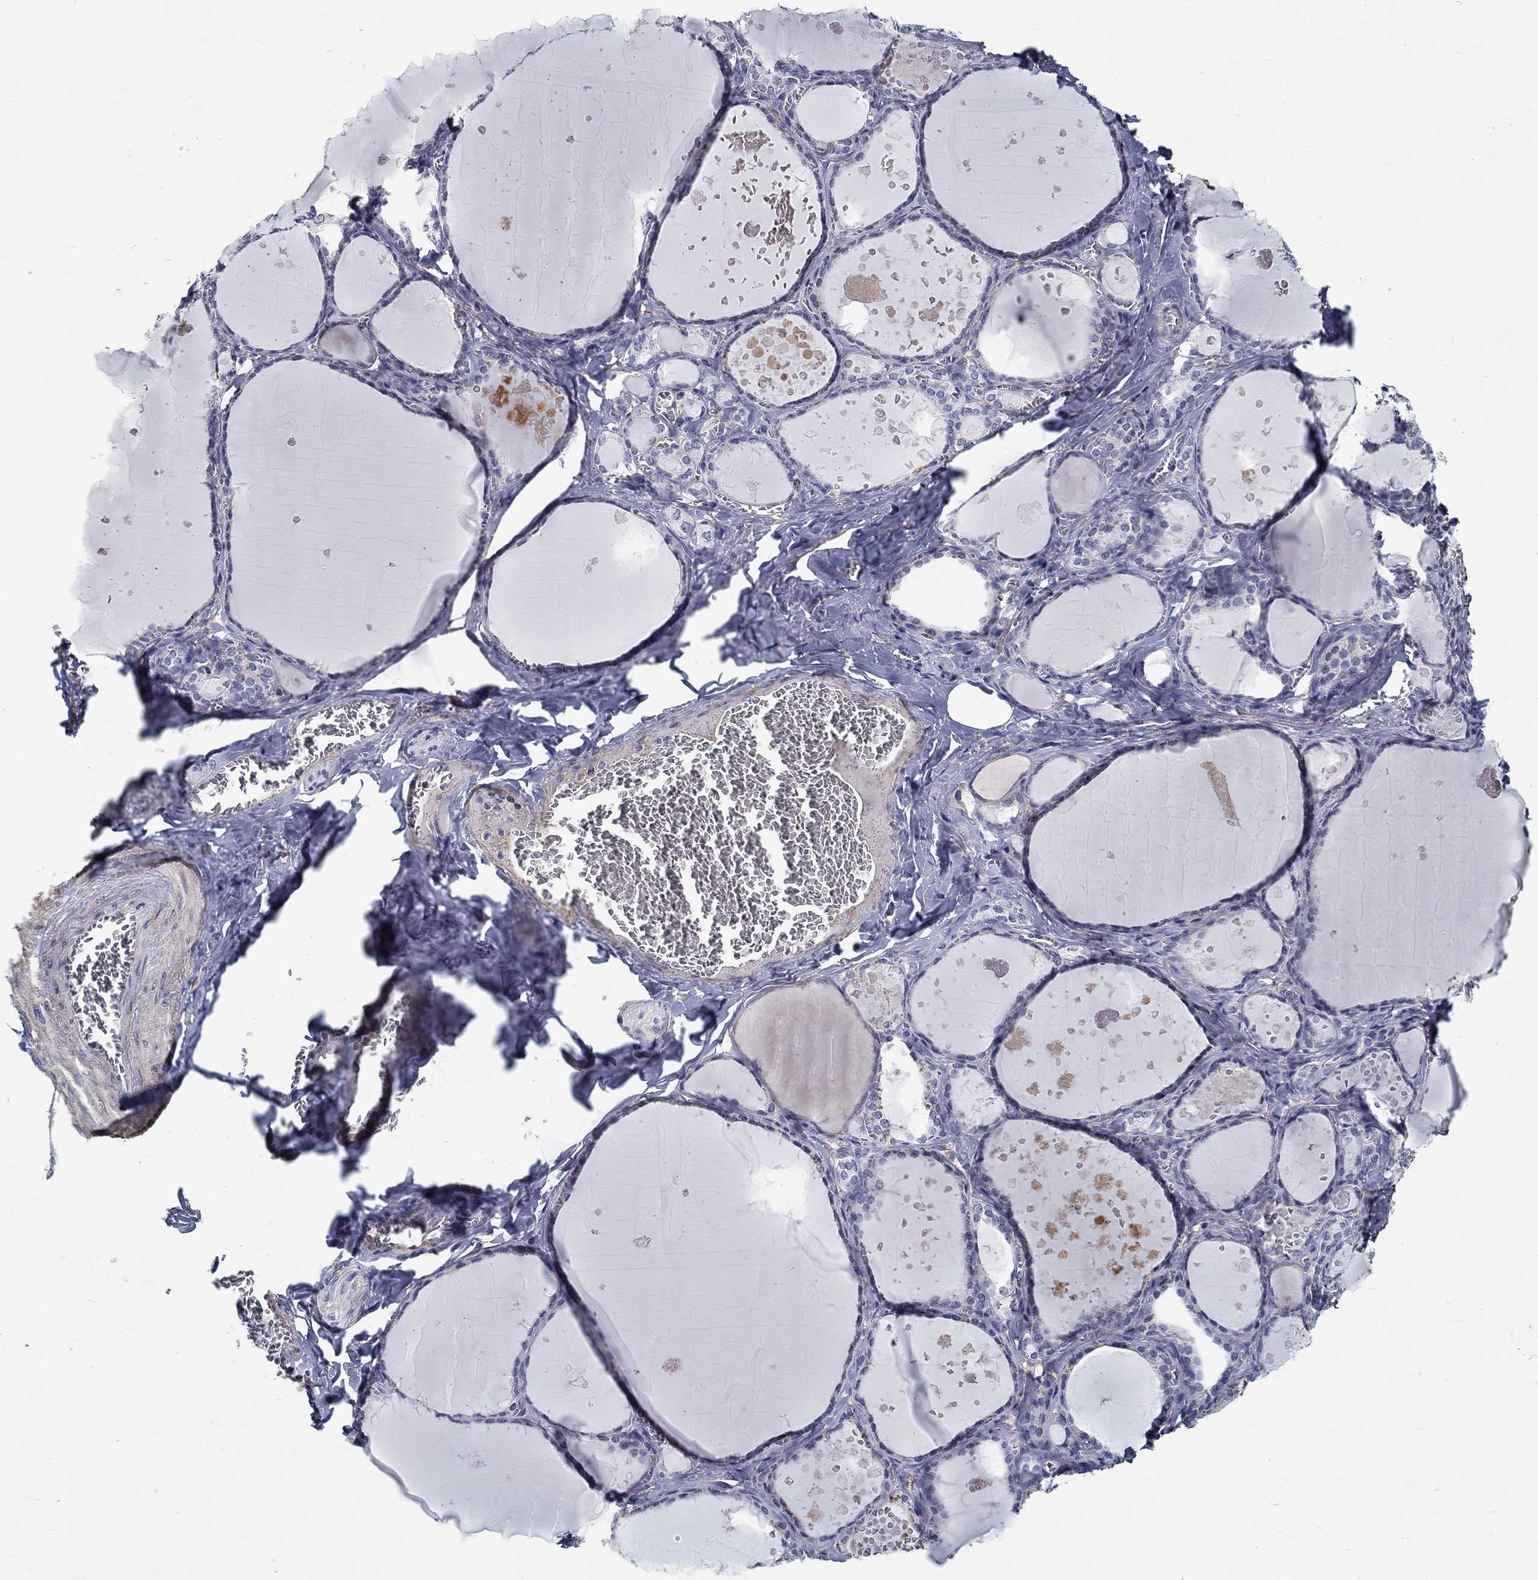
{"staining": {"intensity": "negative", "quantity": "none", "location": "none"}, "tissue": "thyroid gland", "cell_type": "Glandular cells", "image_type": "normal", "snomed": [{"axis": "morphology", "description": "Normal tissue, NOS"}, {"axis": "topography", "description": "Thyroid gland"}], "caption": "The photomicrograph reveals no significant staining in glandular cells of thyroid gland.", "gene": "MYBPC1", "patient": {"sex": "female", "age": 56}}